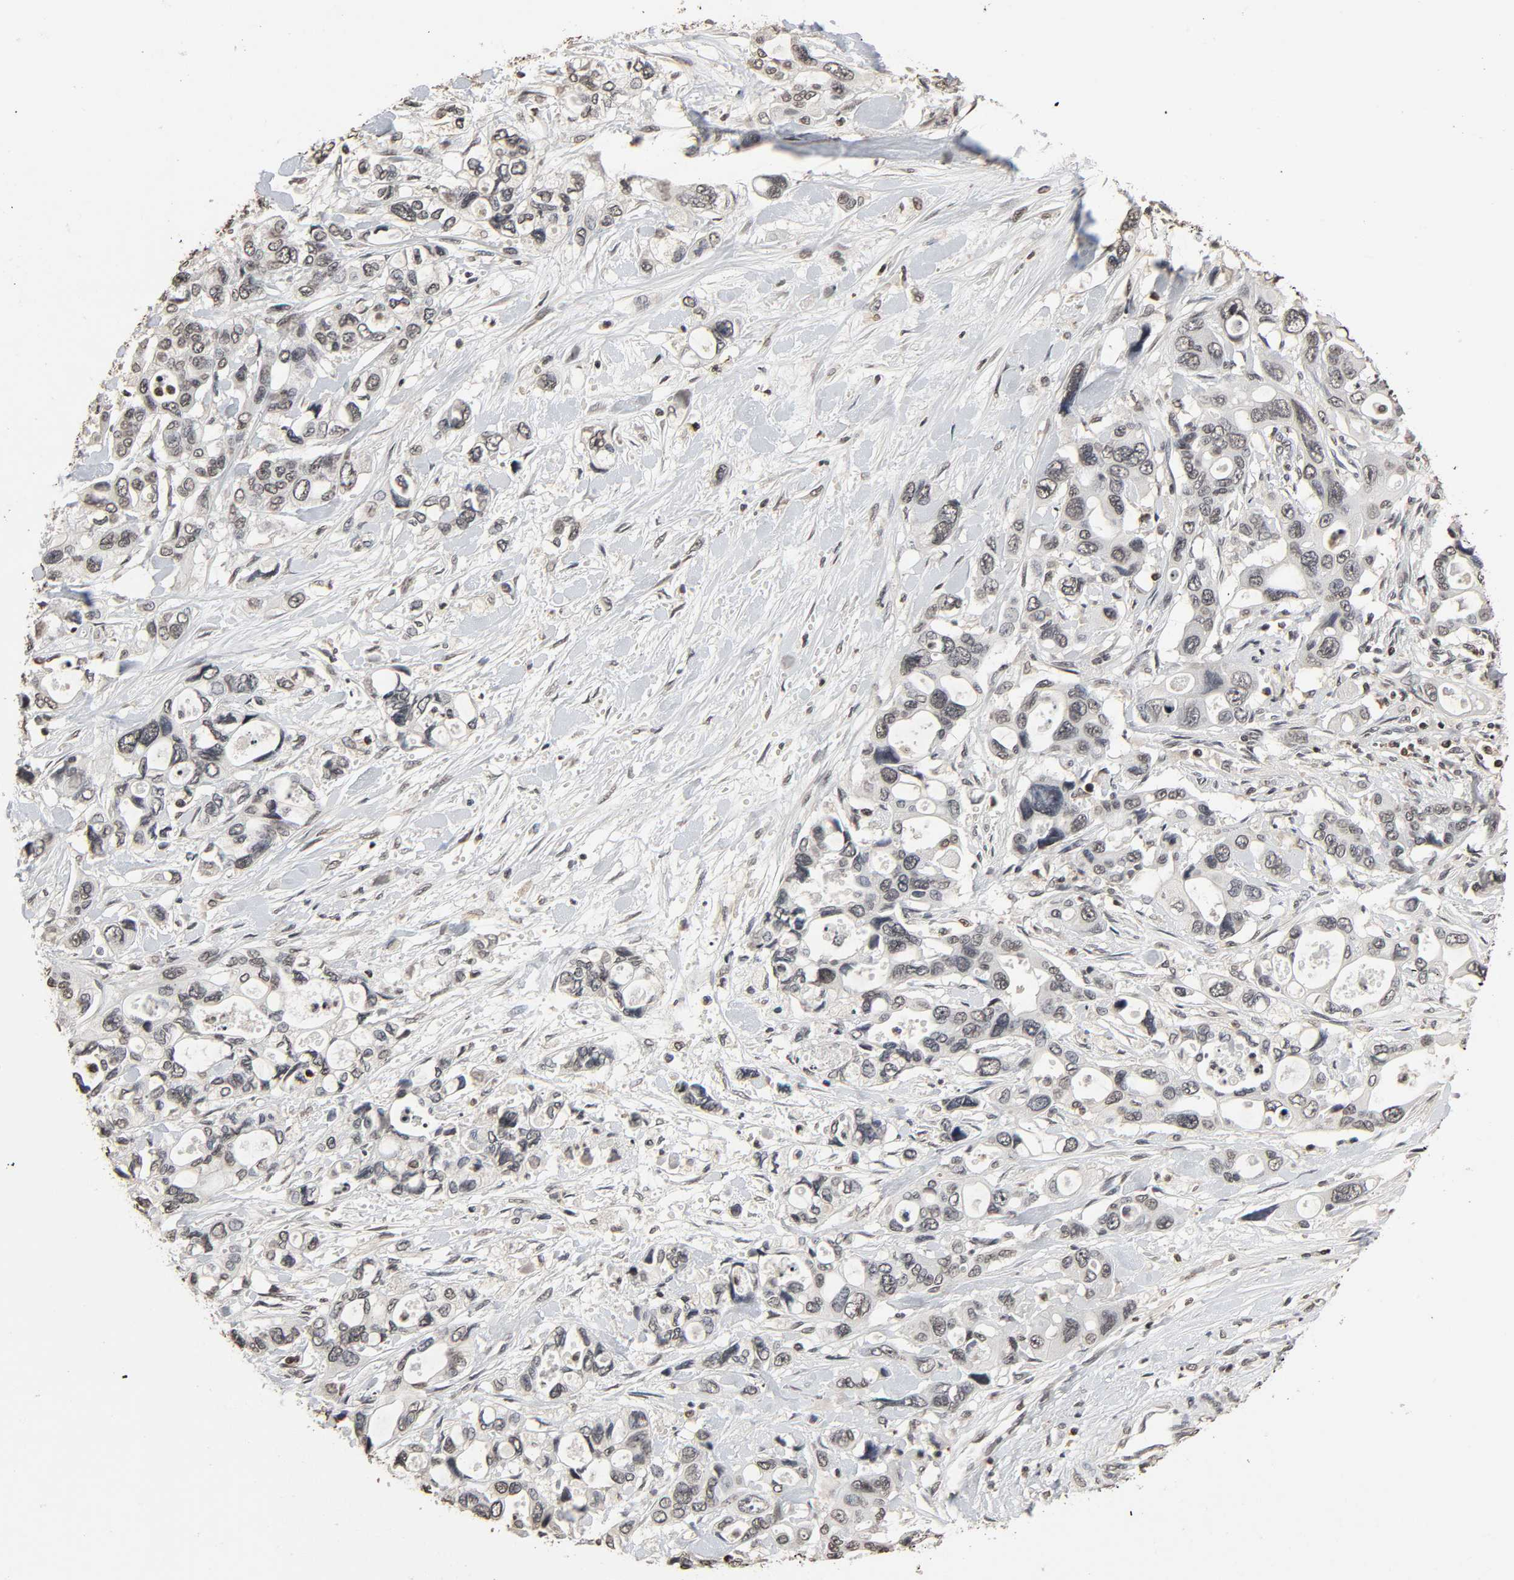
{"staining": {"intensity": "negative", "quantity": "none", "location": "none"}, "tissue": "pancreatic cancer", "cell_type": "Tumor cells", "image_type": "cancer", "snomed": [{"axis": "morphology", "description": "Adenocarcinoma, NOS"}, {"axis": "topography", "description": "Pancreas"}], "caption": "DAB immunohistochemical staining of human adenocarcinoma (pancreatic) shows no significant positivity in tumor cells. (Brightfield microscopy of DAB (3,3'-diaminobenzidine) immunohistochemistry at high magnification).", "gene": "STK4", "patient": {"sex": "male", "age": 46}}